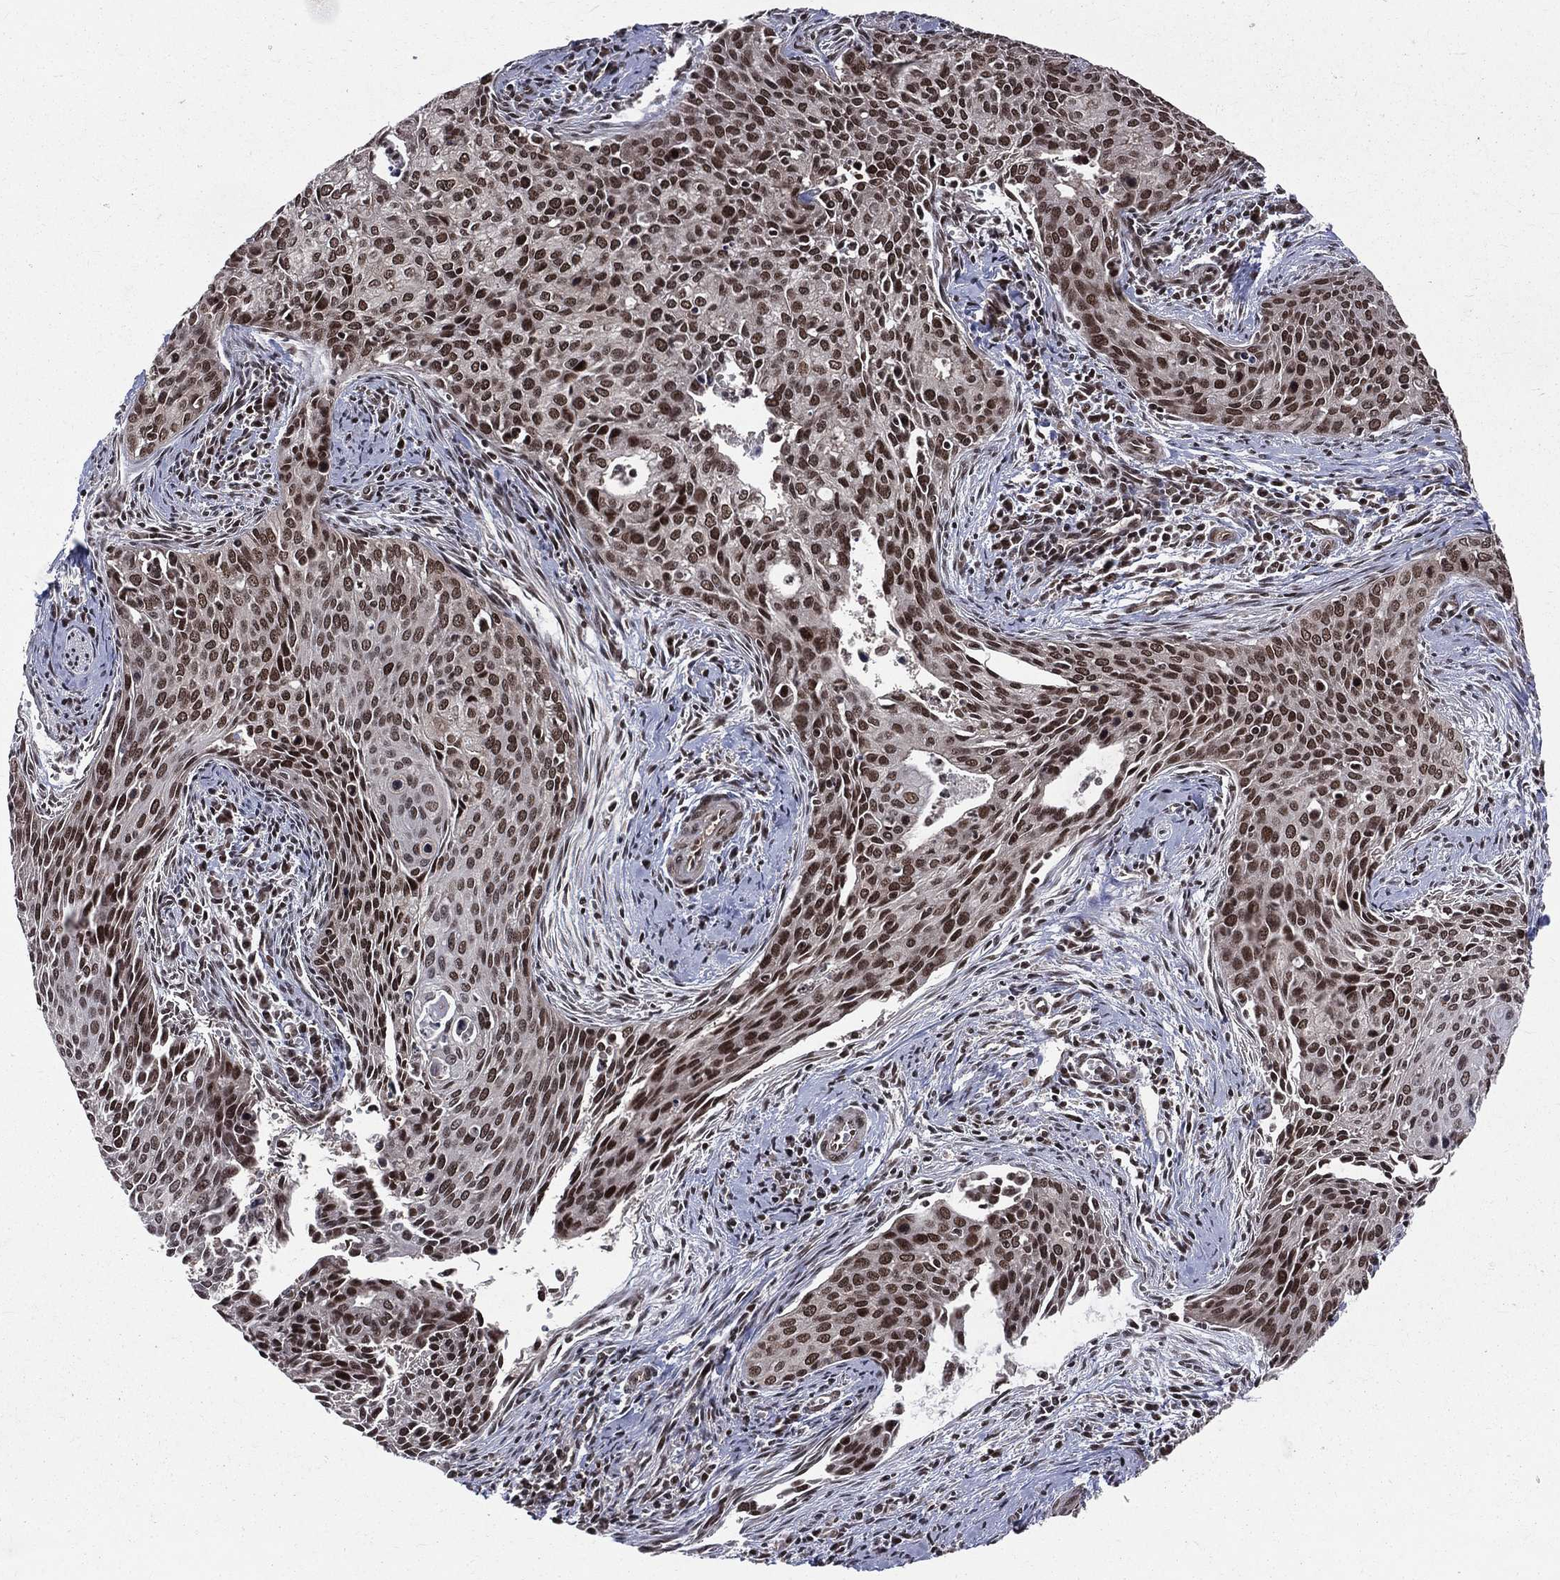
{"staining": {"intensity": "strong", "quantity": ">75%", "location": "nuclear"}, "tissue": "cervical cancer", "cell_type": "Tumor cells", "image_type": "cancer", "snomed": [{"axis": "morphology", "description": "Squamous cell carcinoma, NOS"}, {"axis": "topography", "description": "Cervix"}], "caption": "Strong nuclear positivity is identified in about >75% of tumor cells in cervical cancer. Using DAB (3,3'-diaminobenzidine) (brown) and hematoxylin (blue) stains, captured at high magnification using brightfield microscopy.", "gene": "SMC3", "patient": {"sex": "female", "age": 29}}